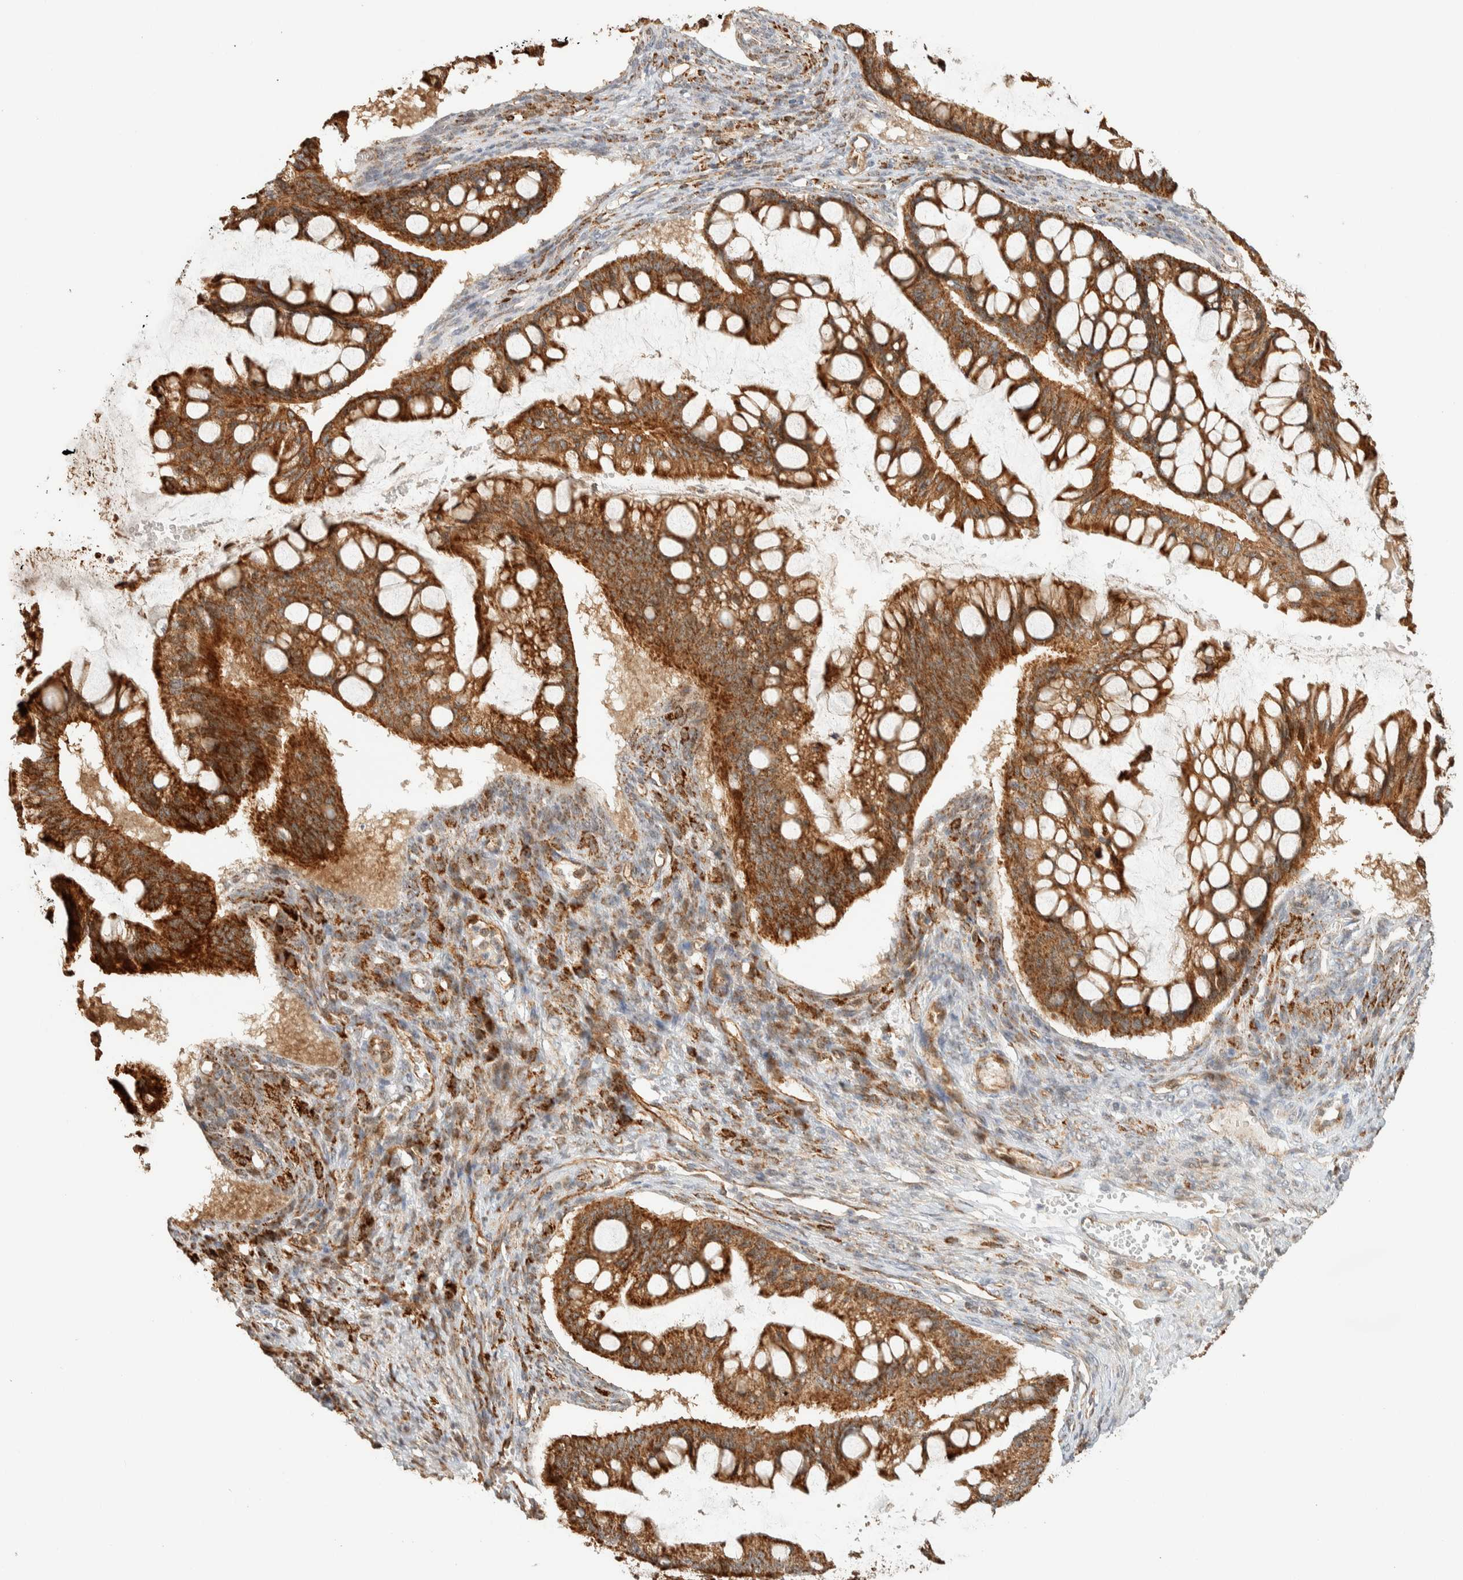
{"staining": {"intensity": "strong", "quantity": ">75%", "location": "cytoplasmic/membranous"}, "tissue": "ovarian cancer", "cell_type": "Tumor cells", "image_type": "cancer", "snomed": [{"axis": "morphology", "description": "Cystadenocarcinoma, mucinous, NOS"}, {"axis": "topography", "description": "Ovary"}], "caption": "A brown stain shows strong cytoplasmic/membranous positivity of a protein in mucinous cystadenocarcinoma (ovarian) tumor cells. The staining is performed using DAB brown chromogen to label protein expression. The nuclei are counter-stained blue using hematoxylin.", "gene": "KIF9", "patient": {"sex": "female", "age": 73}}